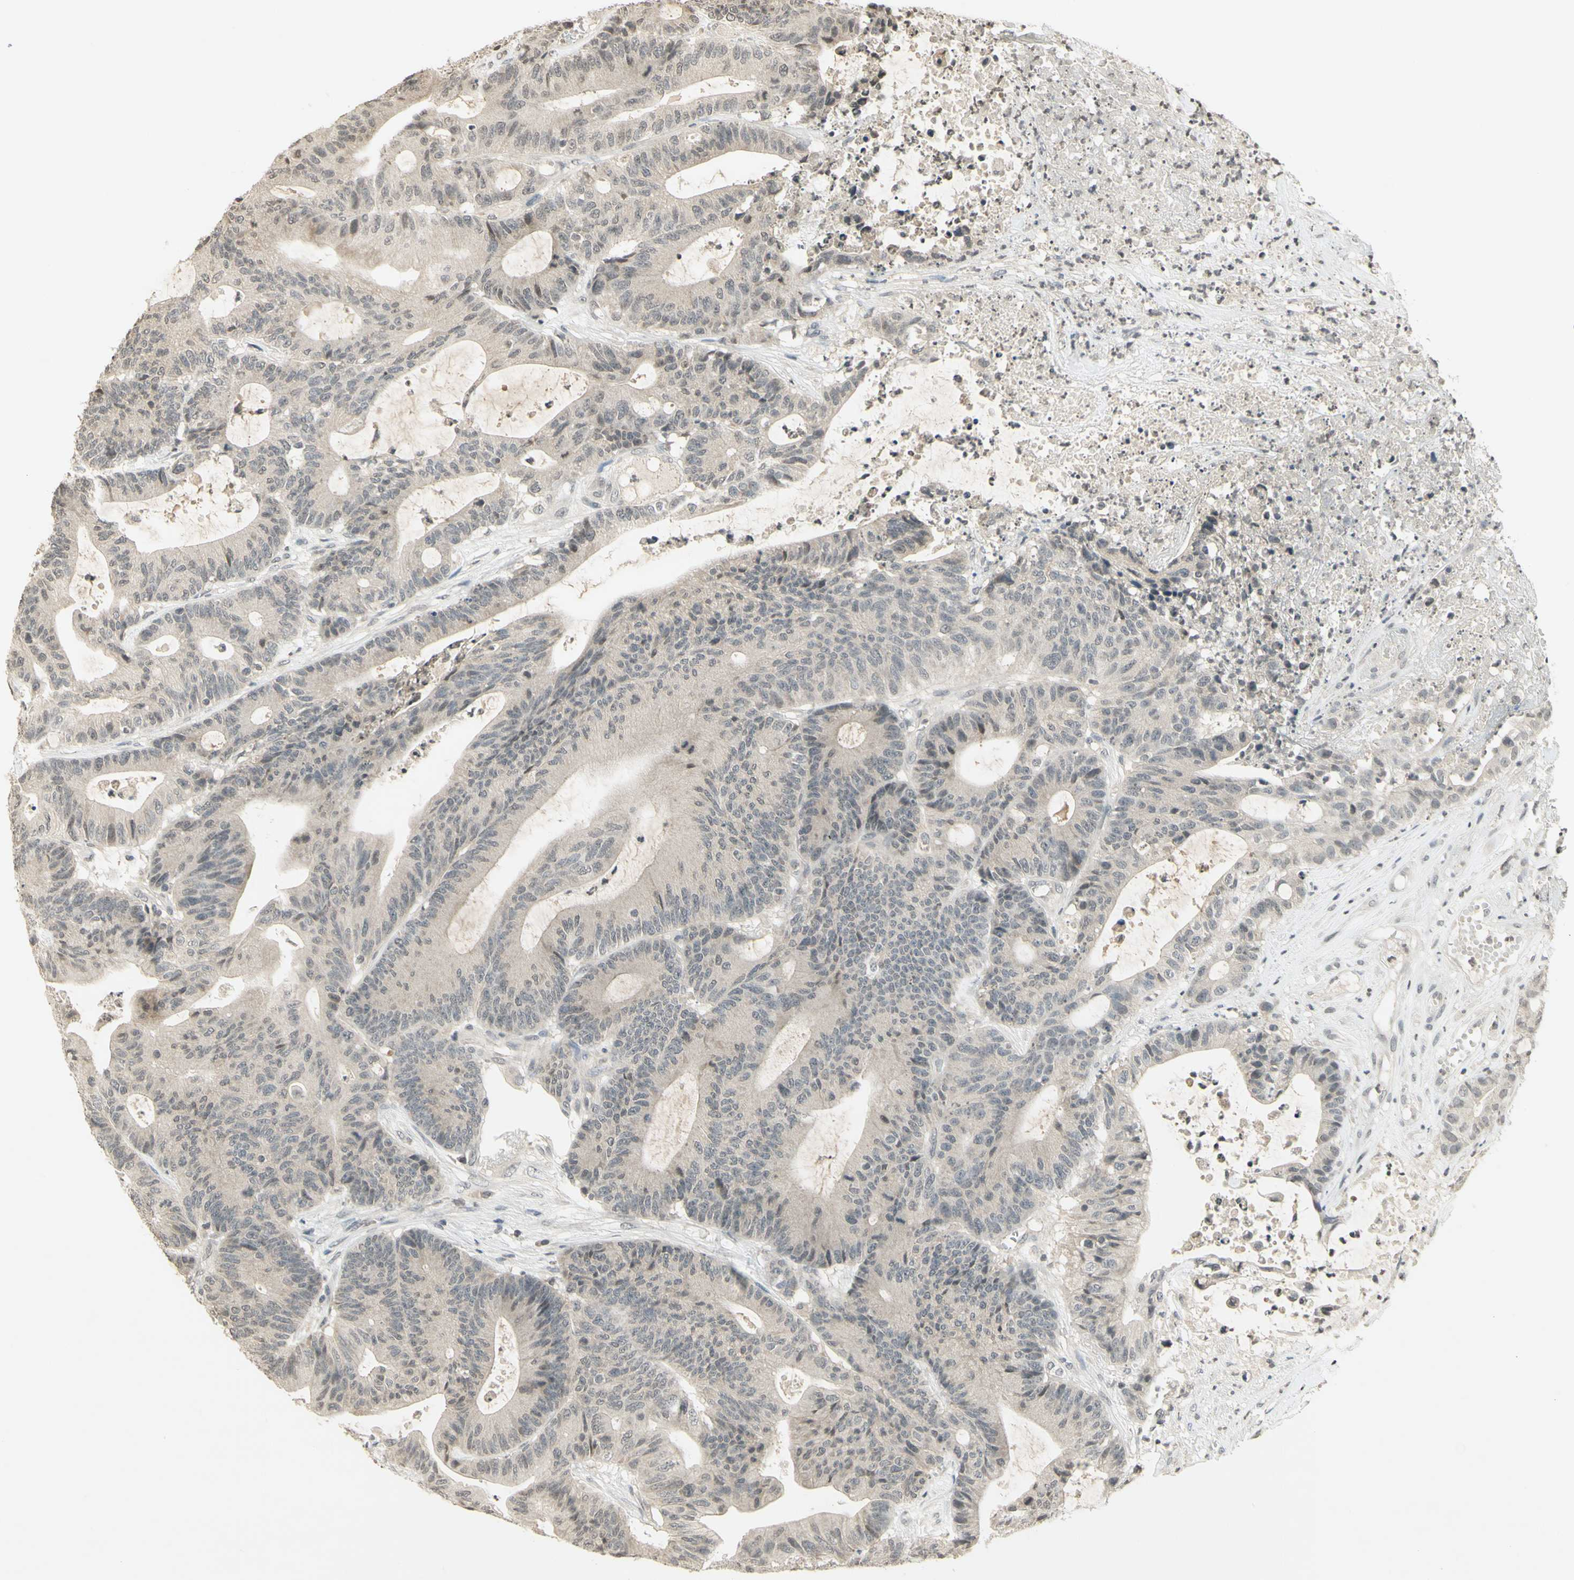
{"staining": {"intensity": "weak", "quantity": ">75%", "location": "cytoplasmic/membranous"}, "tissue": "colorectal cancer", "cell_type": "Tumor cells", "image_type": "cancer", "snomed": [{"axis": "morphology", "description": "Adenocarcinoma, NOS"}, {"axis": "topography", "description": "Colon"}], "caption": "Colorectal cancer (adenocarcinoma) stained for a protein (brown) reveals weak cytoplasmic/membranous positive staining in about >75% of tumor cells.", "gene": "GLI1", "patient": {"sex": "female", "age": 84}}